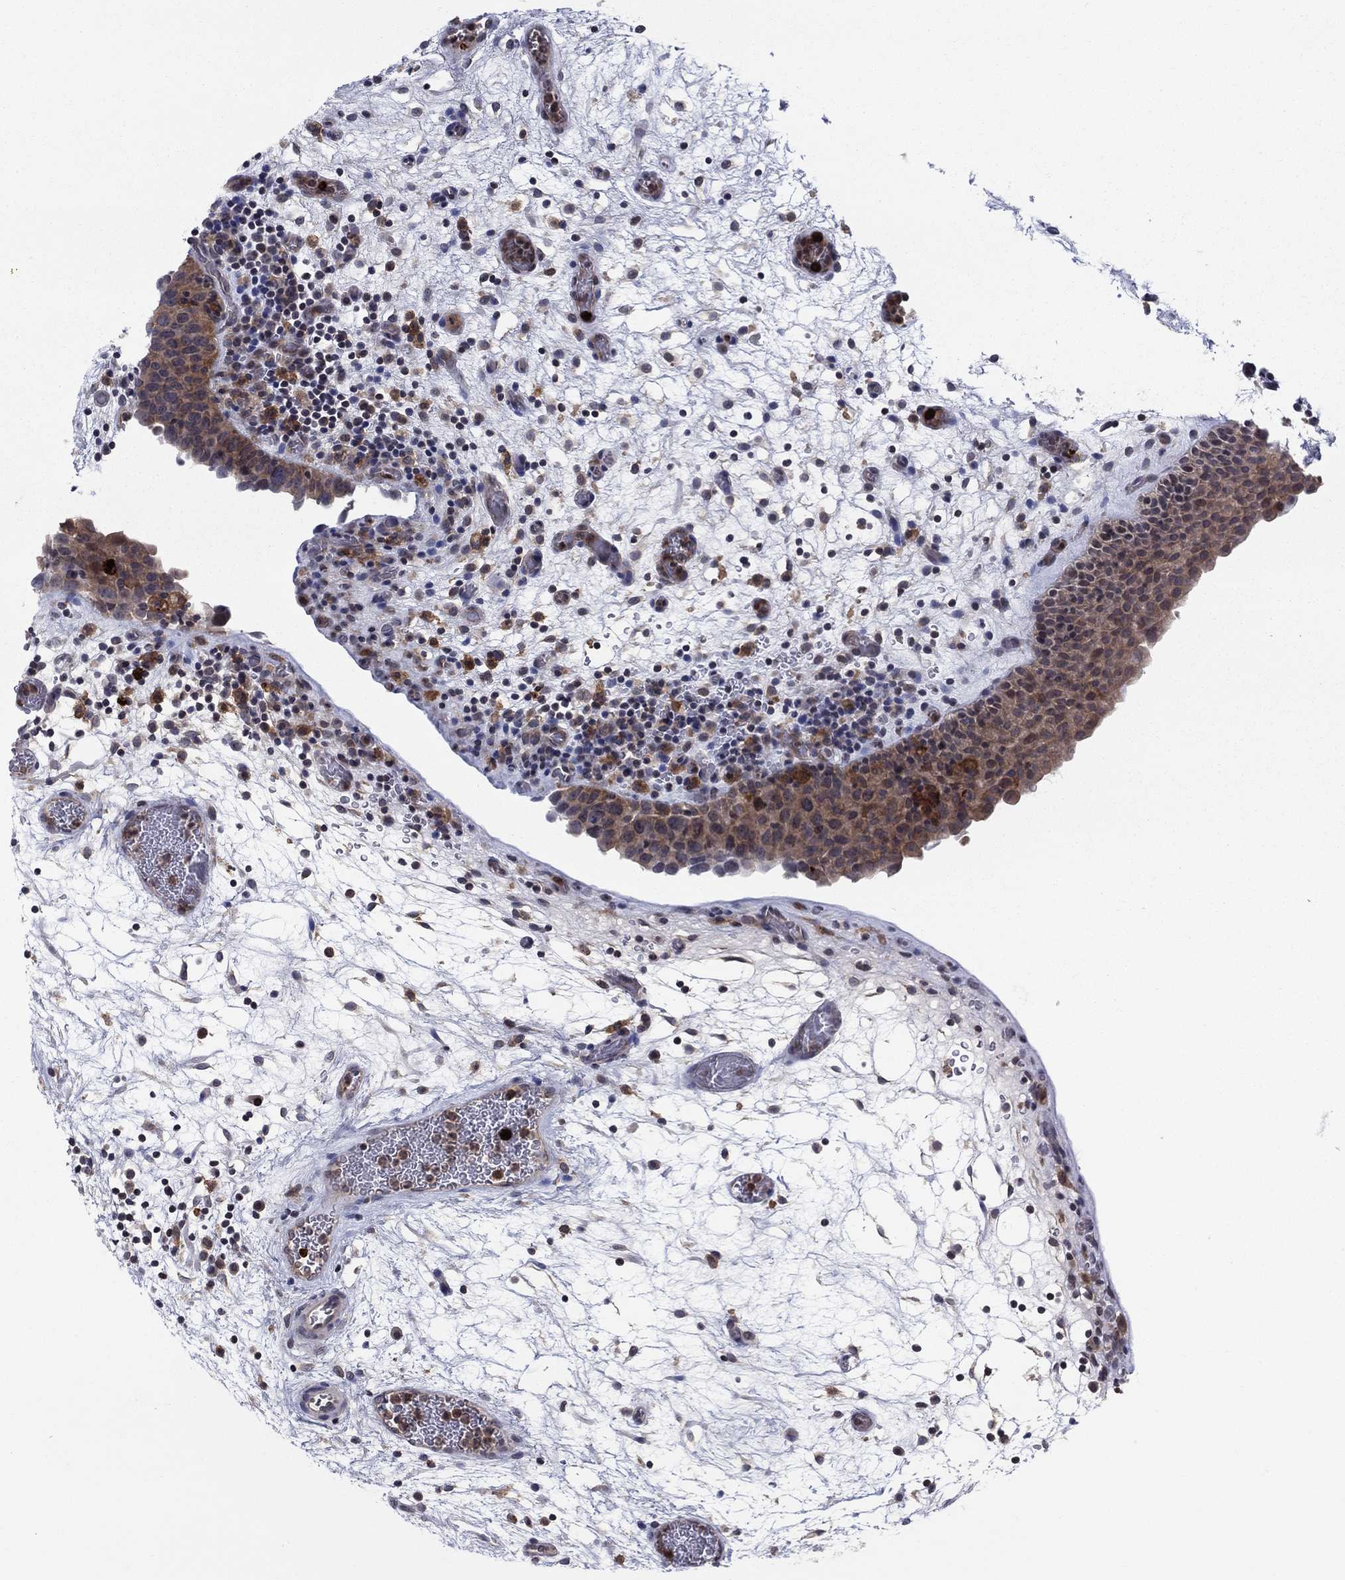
{"staining": {"intensity": "strong", "quantity": "25%-75%", "location": "nuclear"}, "tissue": "urinary bladder", "cell_type": "Urothelial cells", "image_type": "normal", "snomed": [{"axis": "morphology", "description": "Normal tissue, NOS"}, {"axis": "topography", "description": "Urinary bladder"}], "caption": "Protein staining of benign urinary bladder shows strong nuclear expression in about 25%-75% of urothelial cells.", "gene": "ZNHIT3", "patient": {"sex": "male", "age": 37}}